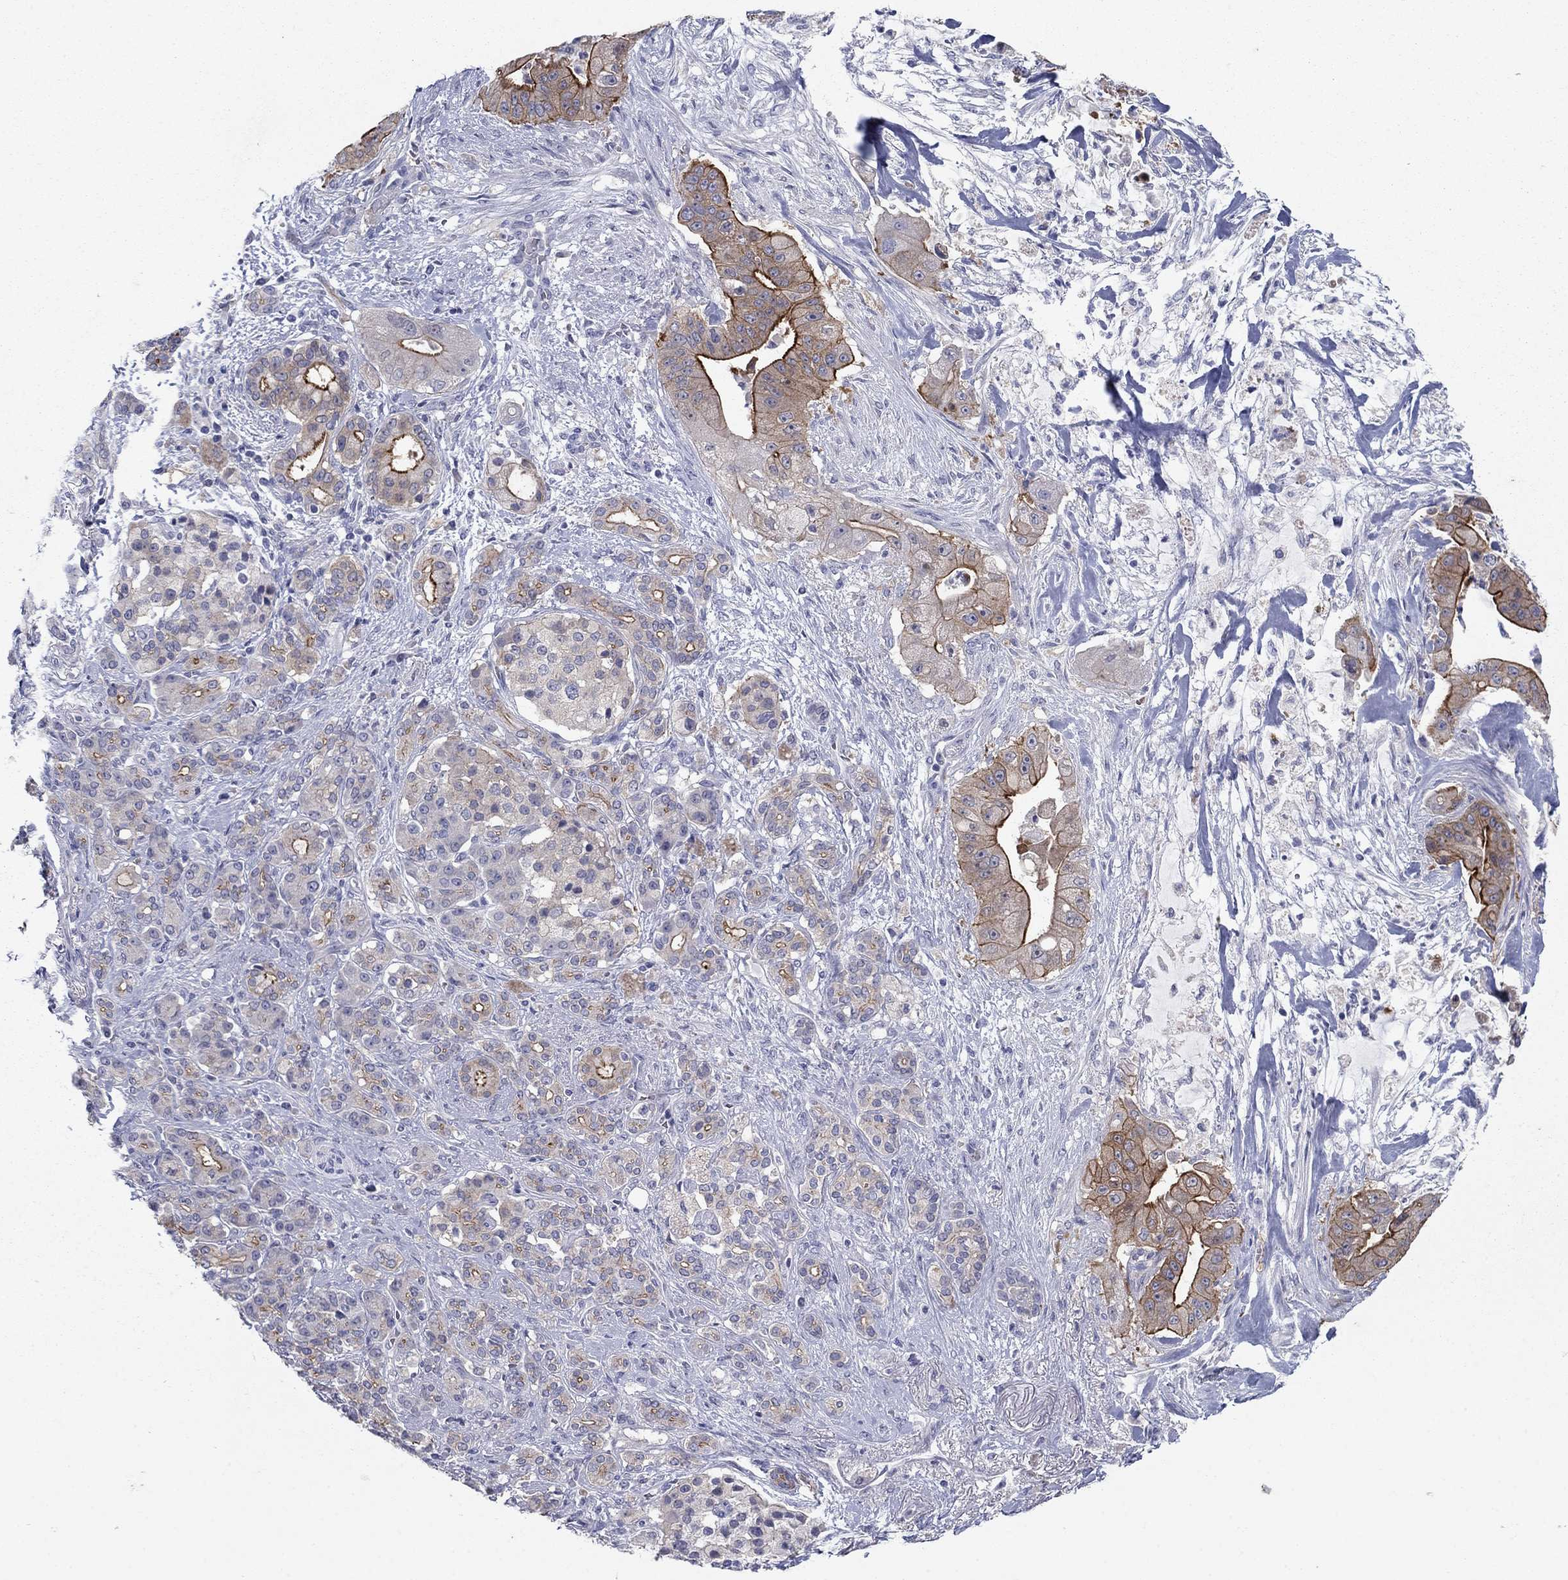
{"staining": {"intensity": "strong", "quantity": ">75%", "location": "cytoplasmic/membranous"}, "tissue": "pancreatic cancer", "cell_type": "Tumor cells", "image_type": "cancer", "snomed": [{"axis": "morphology", "description": "Normal tissue, NOS"}, {"axis": "morphology", "description": "Inflammation, NOS"}, {"axis": "morphology", "description": "Adenocarcinoma, NOS"}, {"axis": "topography", "description": "Pancreas"}], "caption": "Pancreatic cancer stained with a protein marker reveals strong staining in tumor cells.", "gene": "PLS1", "patient": {"sex": "male", "age": 57}}